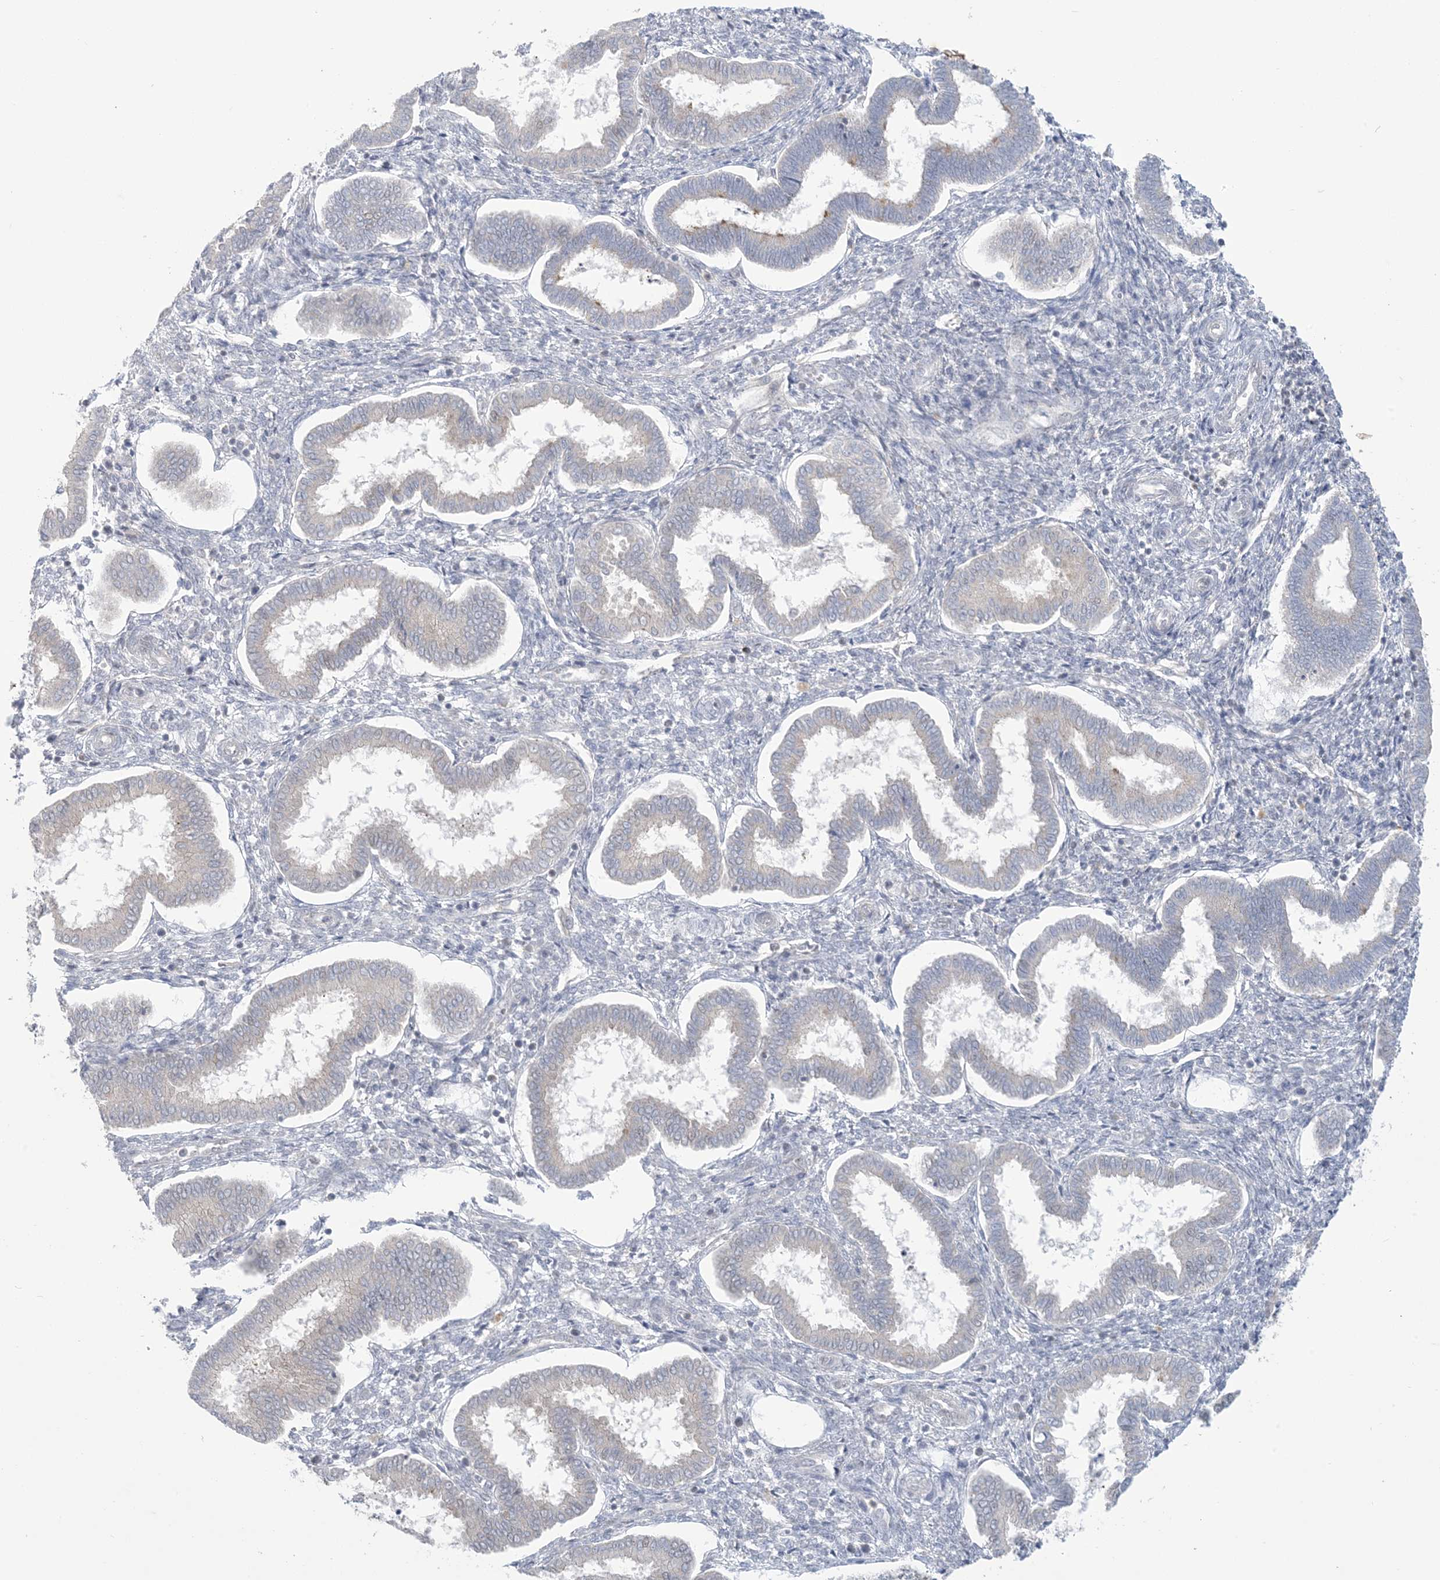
{"staining": {"intensity": "negative", "quantity": "none", "location": "none"}, "tissue": "endometrium", "cell_type": "Cells in endometrial stroma", "image_type": "normal", "snomed": [{"axis": "morphology", "description": "Normal tissue, NOS"}, {"axis": "topography", "description": "Endometrium"}], "caption": "The image reveals no significant expression in cells in endometrial stroma of endometrium. (Brightfield microscopy of DAB IHC at high magnification).", "gene": "KIF3A", "patient": {"sex": "female", "age": 24}}